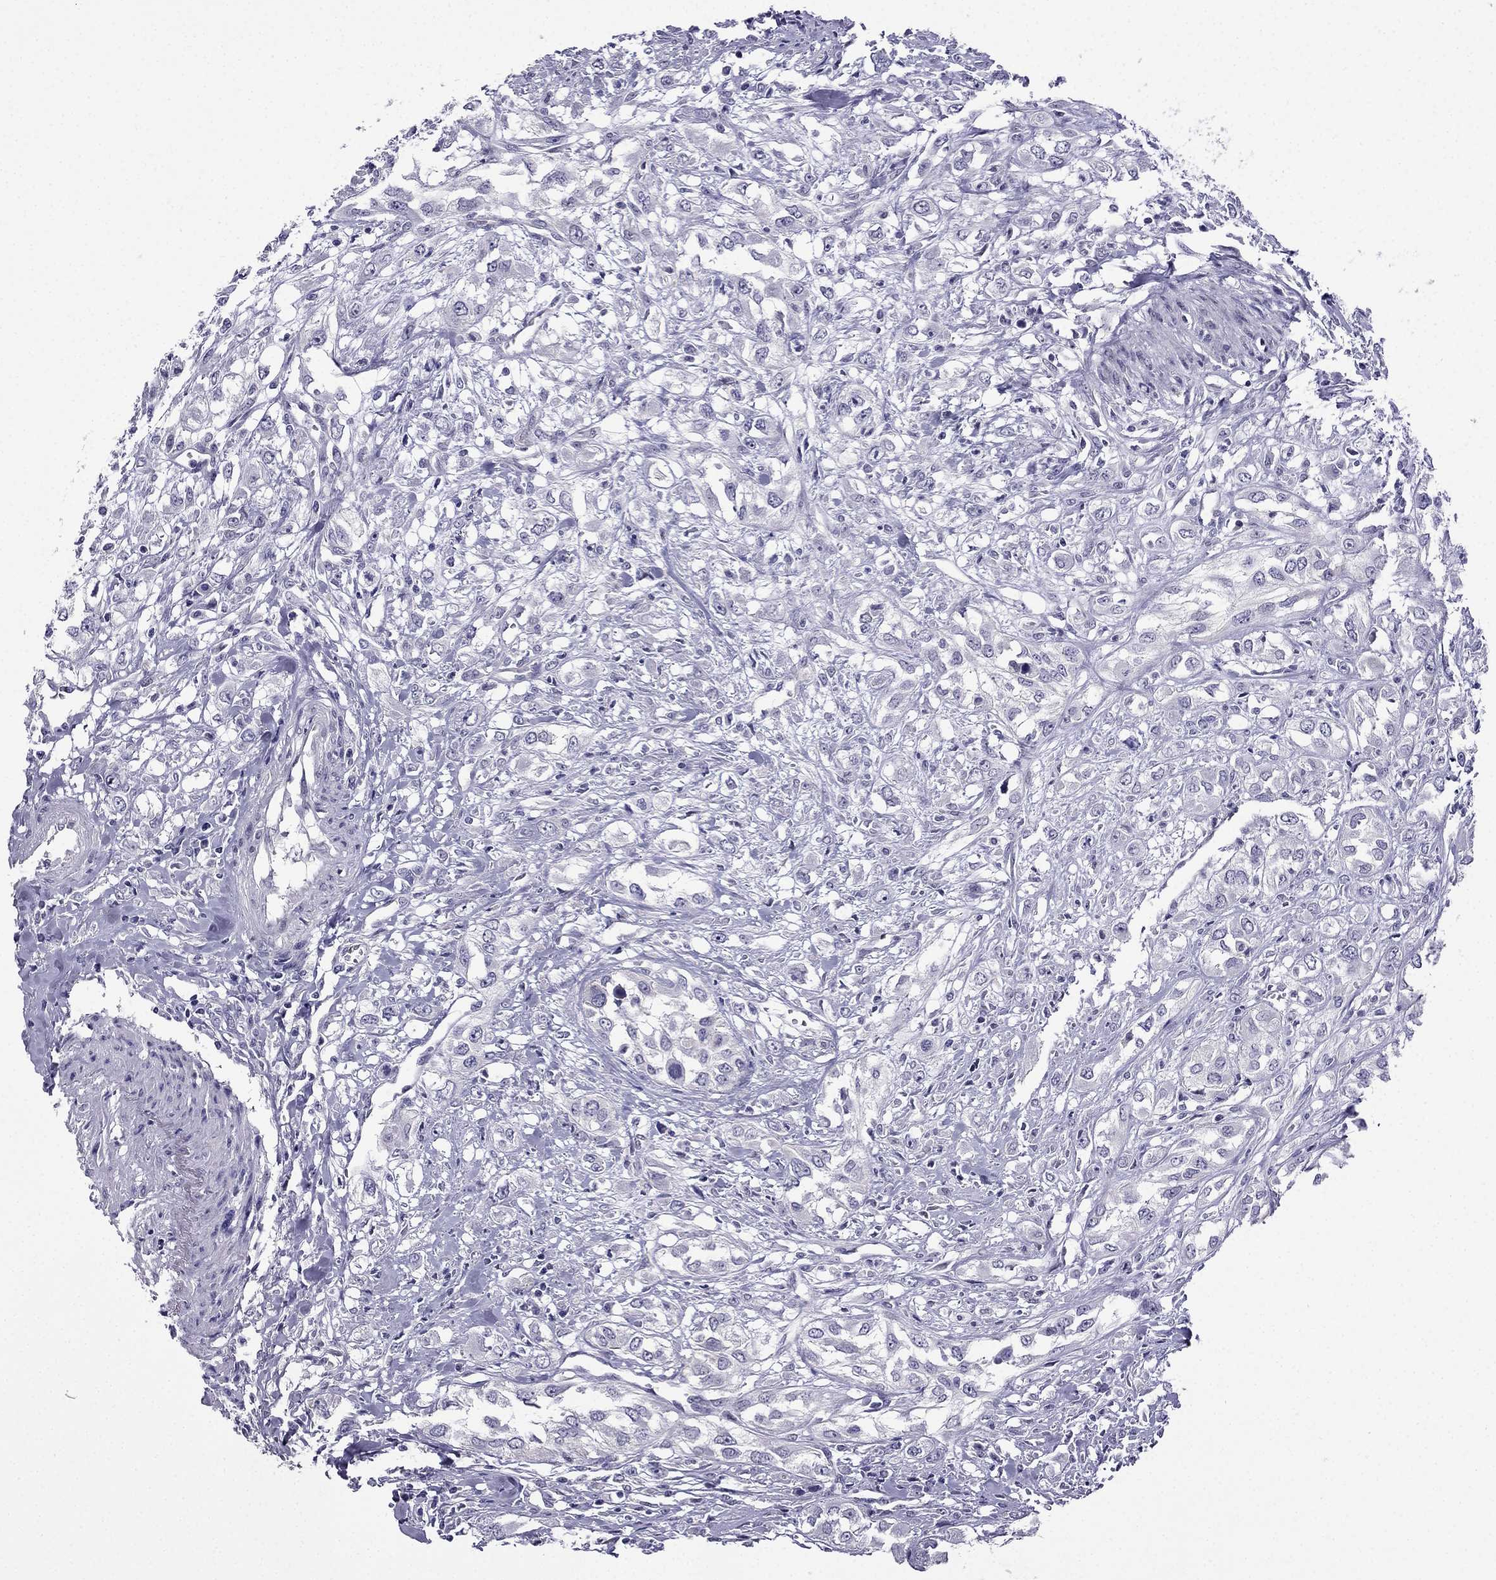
{"staining": {"intensity": "negative", "quantity": "none", "location": "none"}, "tissue": "urothelial cancer", "cell_type": "Tumor cells", "image_type": "cancer", "snomed": [{"axis": "morphology", "description": "Urothelial carcinoma, High grade"}, {"axis": "topography", "description": "Urinary bladder"}], "caption": "DAB immunohistochemical staining of urothelial cancer exhibits no significant positivity in tumor cells.", "gene": "POM121L12", "patient": {"sex": "male", "age": 67}}